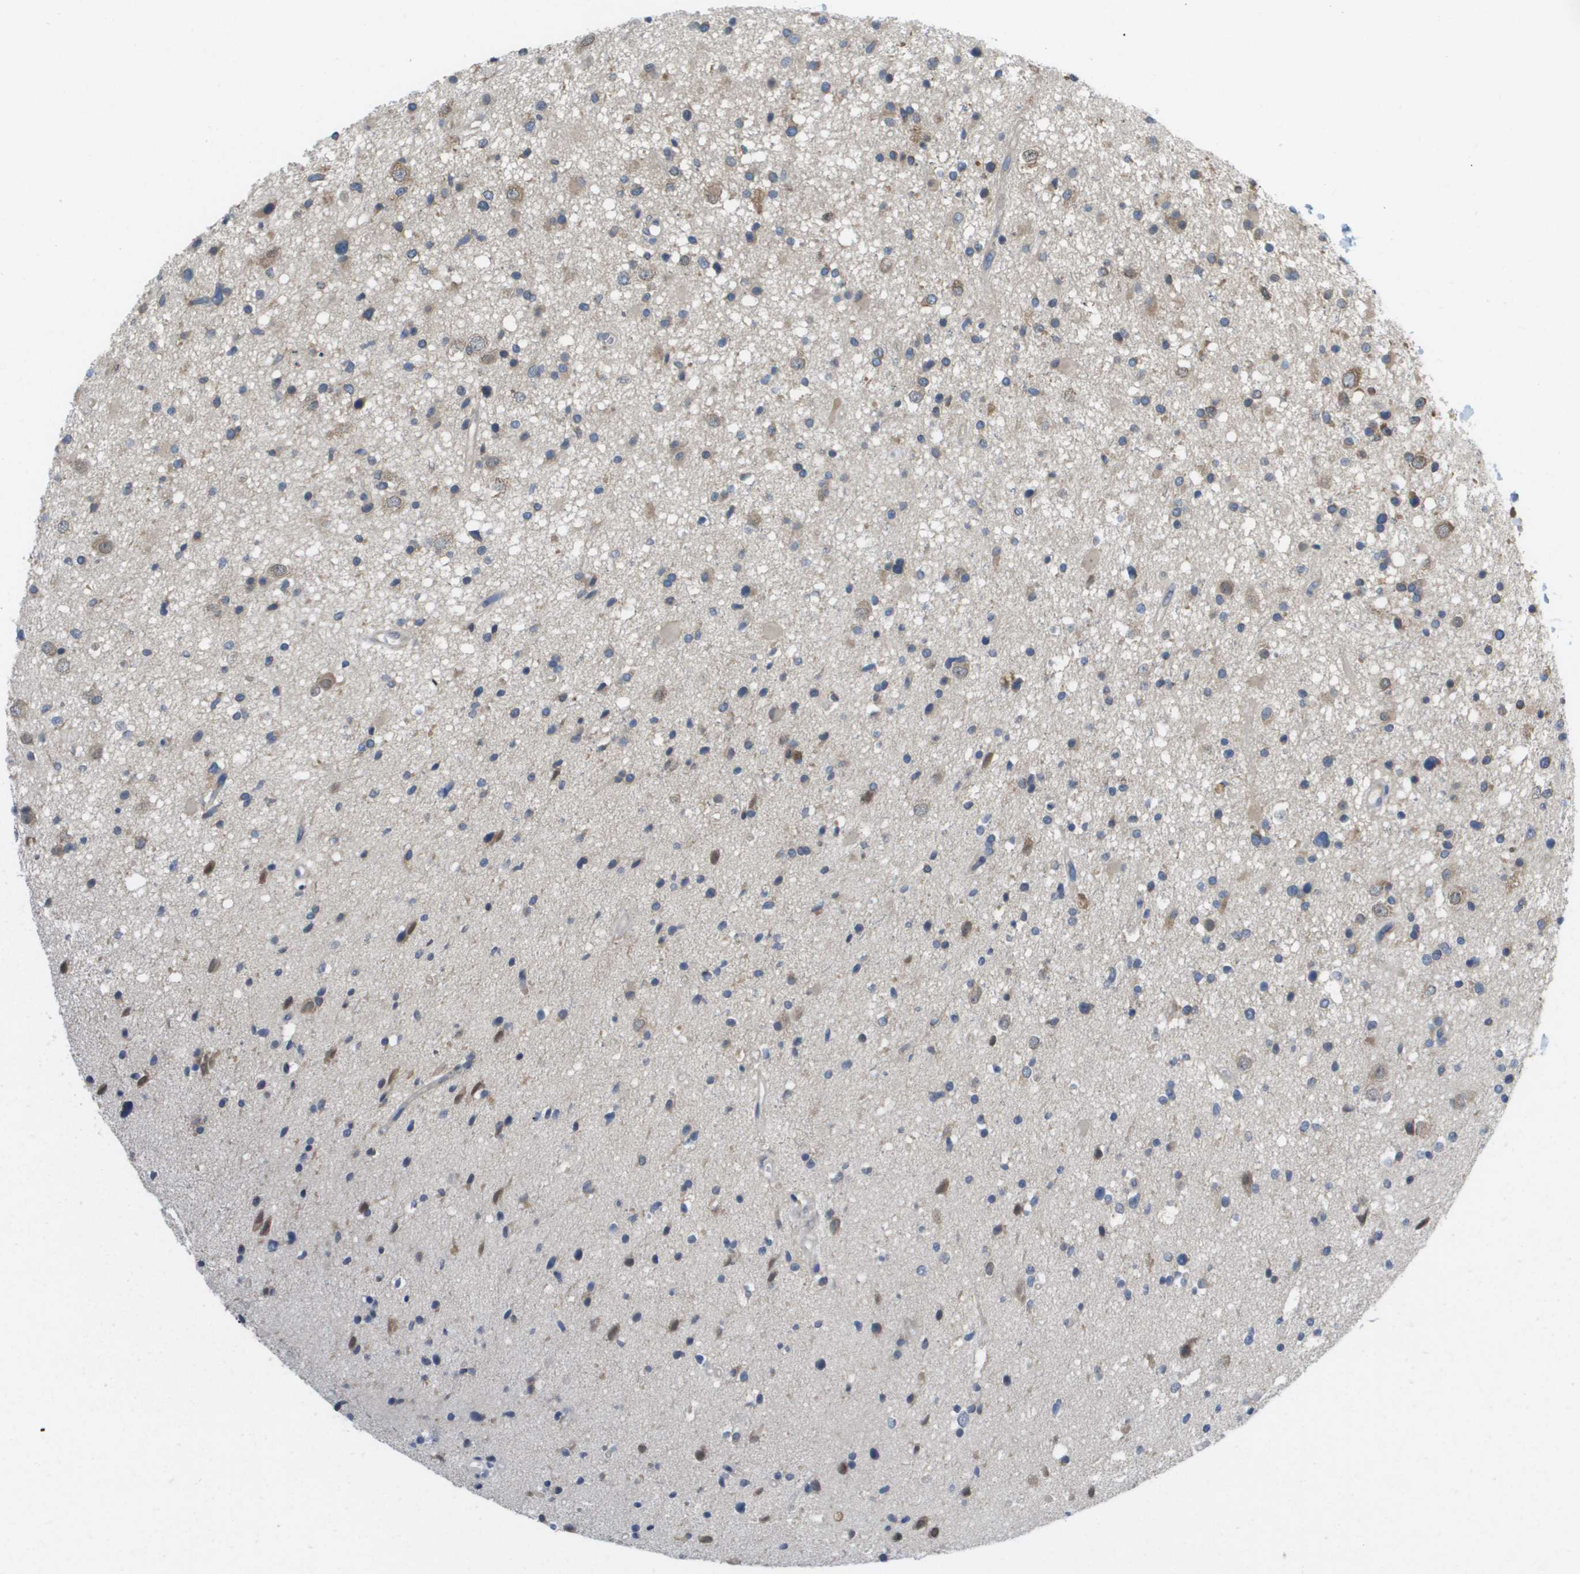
{"staining": {"intensity": "moderate", "quantity": "25%-75%", "location": "cytoplasmic/membranous"}, "tissue": "glioma", "cell_type": "Tumor cells", "image_type": "cancer", "snomed": [{"axis": "morphology", "description": "Glioma, malignant, High grade"}, {"axis": "topography", "description": "Brain"}], "caption": "Tumor cells exhibit medium levels of moderate cytoplasmic/membranous staining in approximately 25%-75% of cells in human glioma.", "gene": "EIF4G2", "patient": {"sex": "male", "age": 33}}